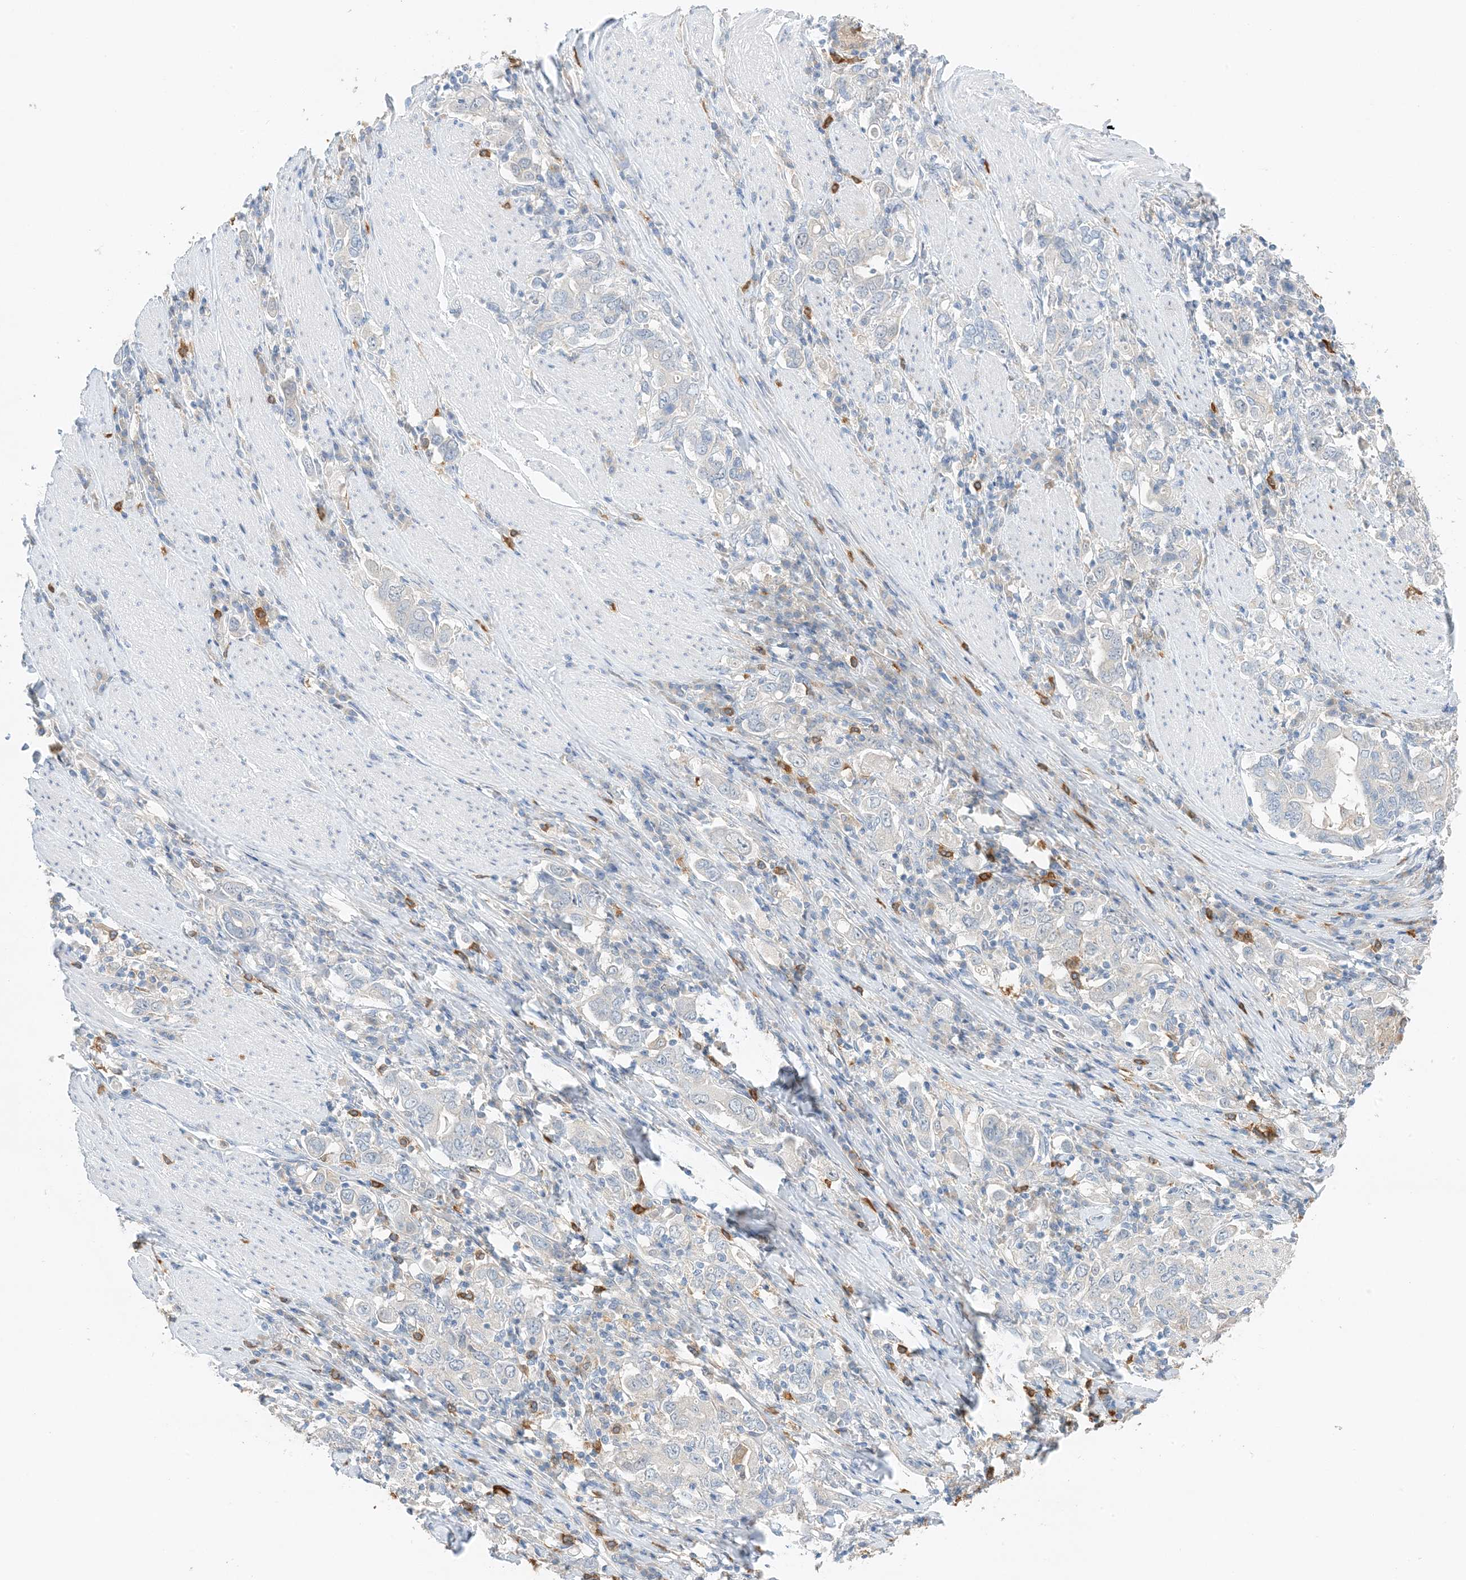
{"staining": {"intensity": "negative", "quantity": "none", "location": "none"}, "tissue": "stomach cancer", "cell_type": "Tumor cells", "image_type": "cancer", "snomed": [{"axis": "morphology", "description": "Adenocarcinoma, NOS"}, {"axis": "topography", "description": "Stomach, upper"}], "caption": "Human stomach cancer (adenocarcinoma) stained for a protein using immunohistochemistry (IHC) displays no expression in tumor cells.", "gene": "KIFBP", "patient": {"sex": "male", "age": 62}}